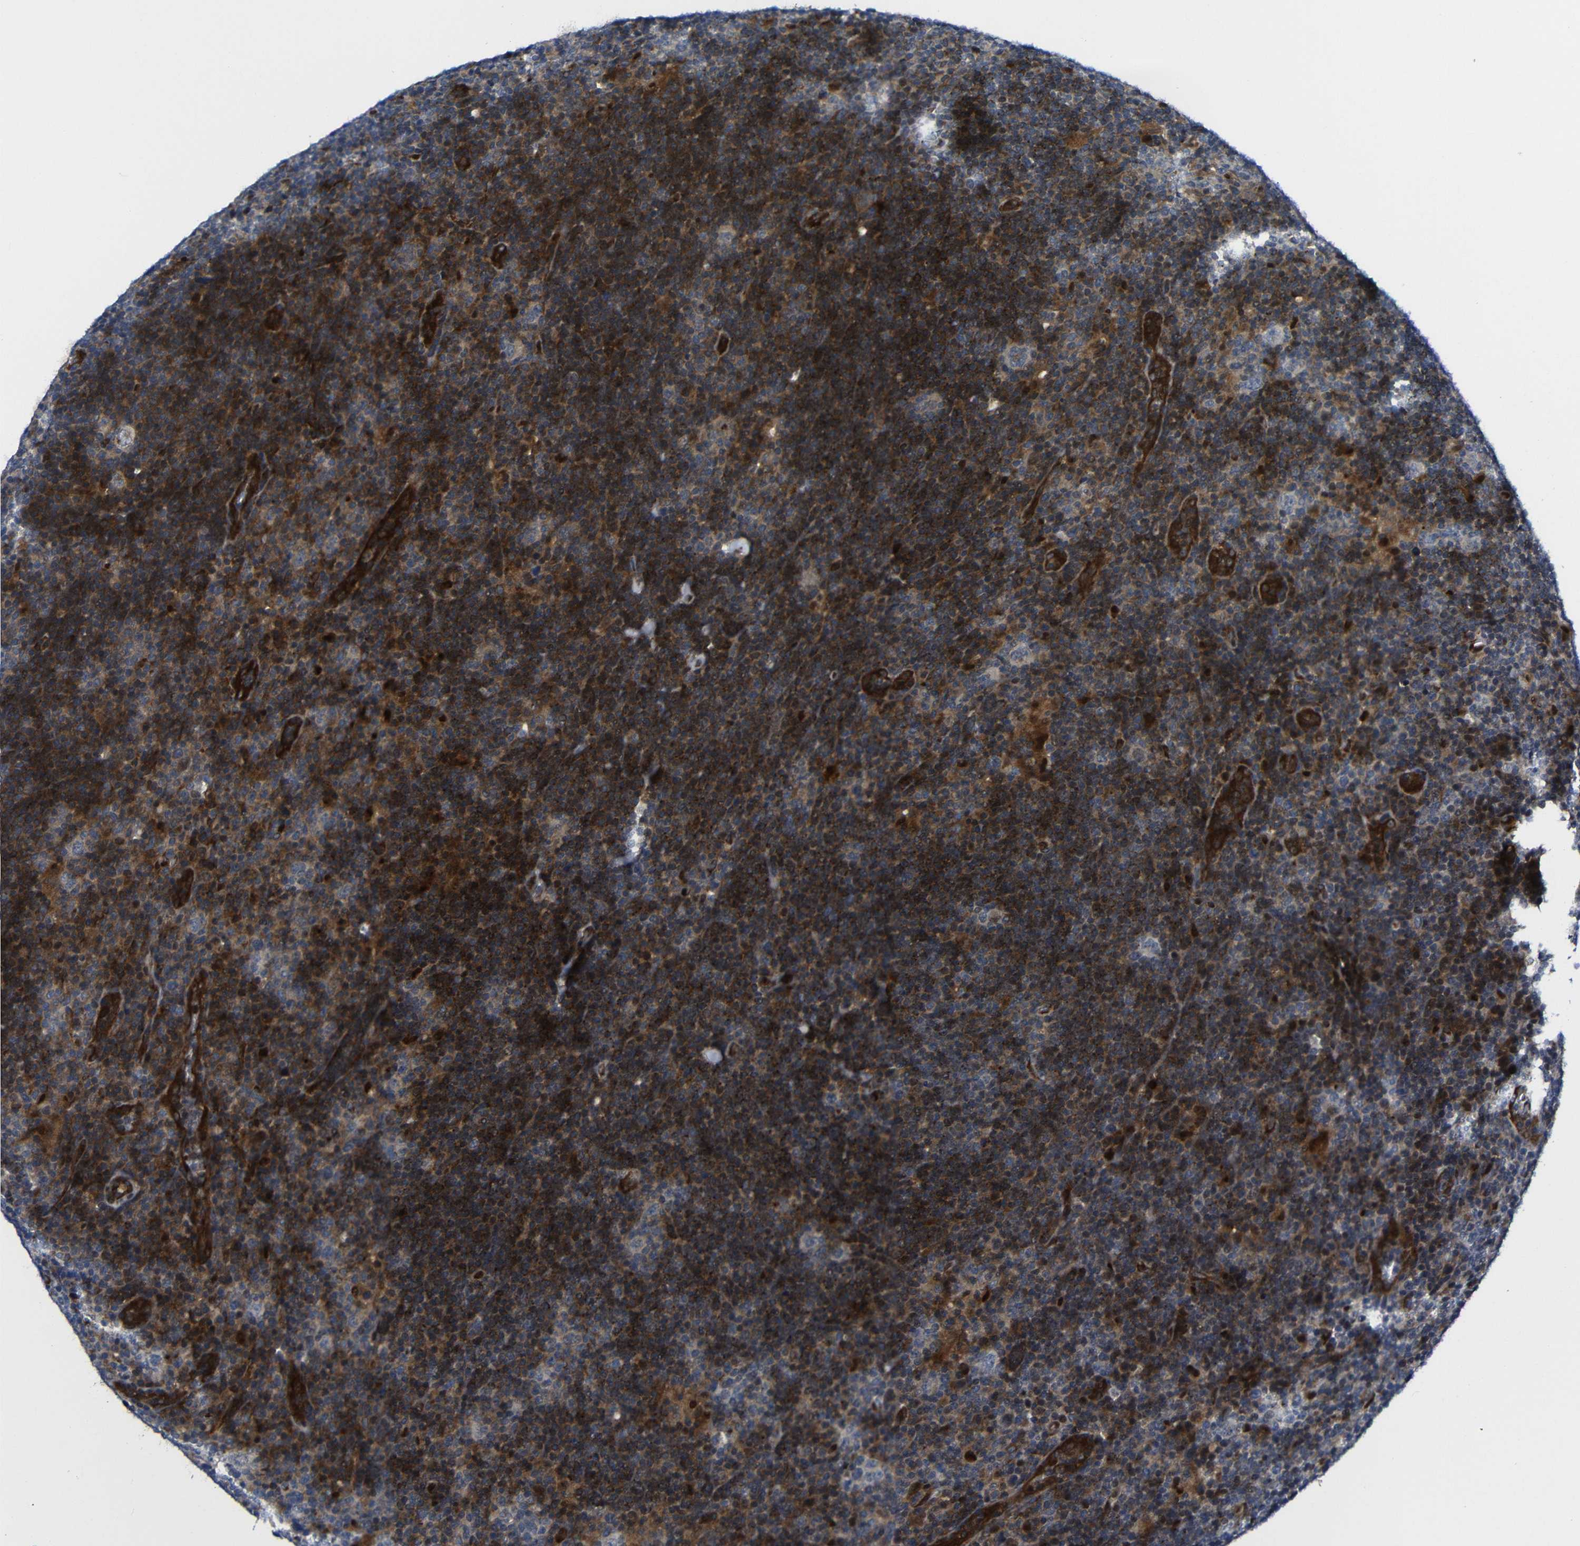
{"staining": {"intensity": "weak", "quantity": ">75%", "location": "cytoplasmic/membranous"}, "tissue": "lymphoma", "cell_type": "Tumor cells", "image_type": "cancer", "snomed": [{"axis": "morphology", "description": "Hodgkin's disease, NOS"}, {"axis": "topography", "description": "Lymph node"}], "caption": "Lymphoma stained with a brown dye demonstrates weak cytoplasmic/membranous positive positivity in approximately >75% of tumor cells.", "gene": "PARP14", "patient": {"sex": "female", "age": 57}}